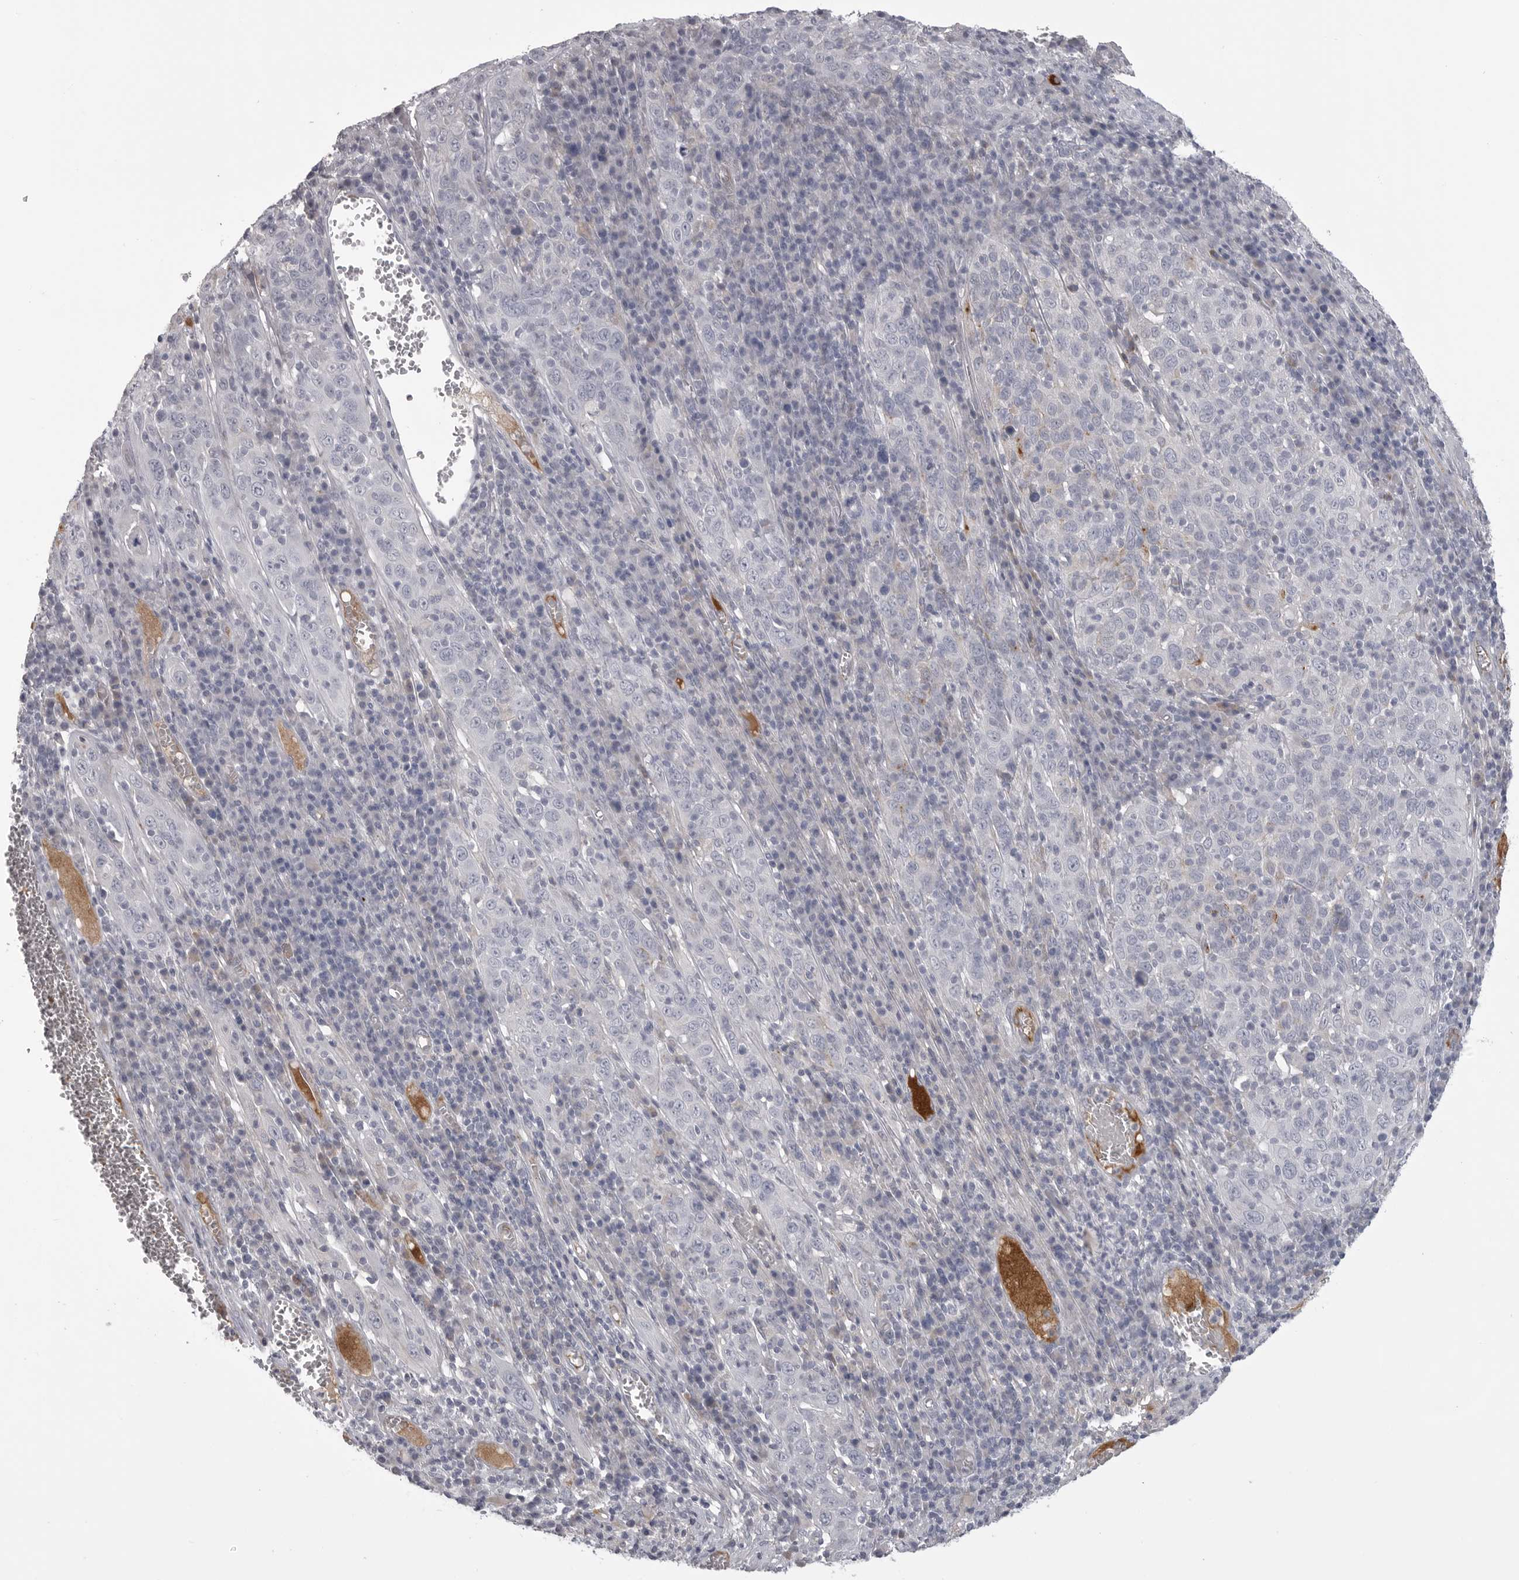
{"staining": {"intensity": "negative", "quantity": "none", "location": "none"}, "tissue": "cervical cancer", "cell_type": "Tumor cells", "image_type": "cancer", "snomed": [{"axis": "morphology", "description": "Squamous cell carcinoma, NOS"}, {"axis": "topography", "description": "Cervix"}], "caption": "This is an immunohistochemistry (IHC) photomicrograph of human squamous cell carcinoma (cervical). There is no expression in tumor cells.", "gene": "SERPING1", "patient": {"sex": "female", "age": 46}}